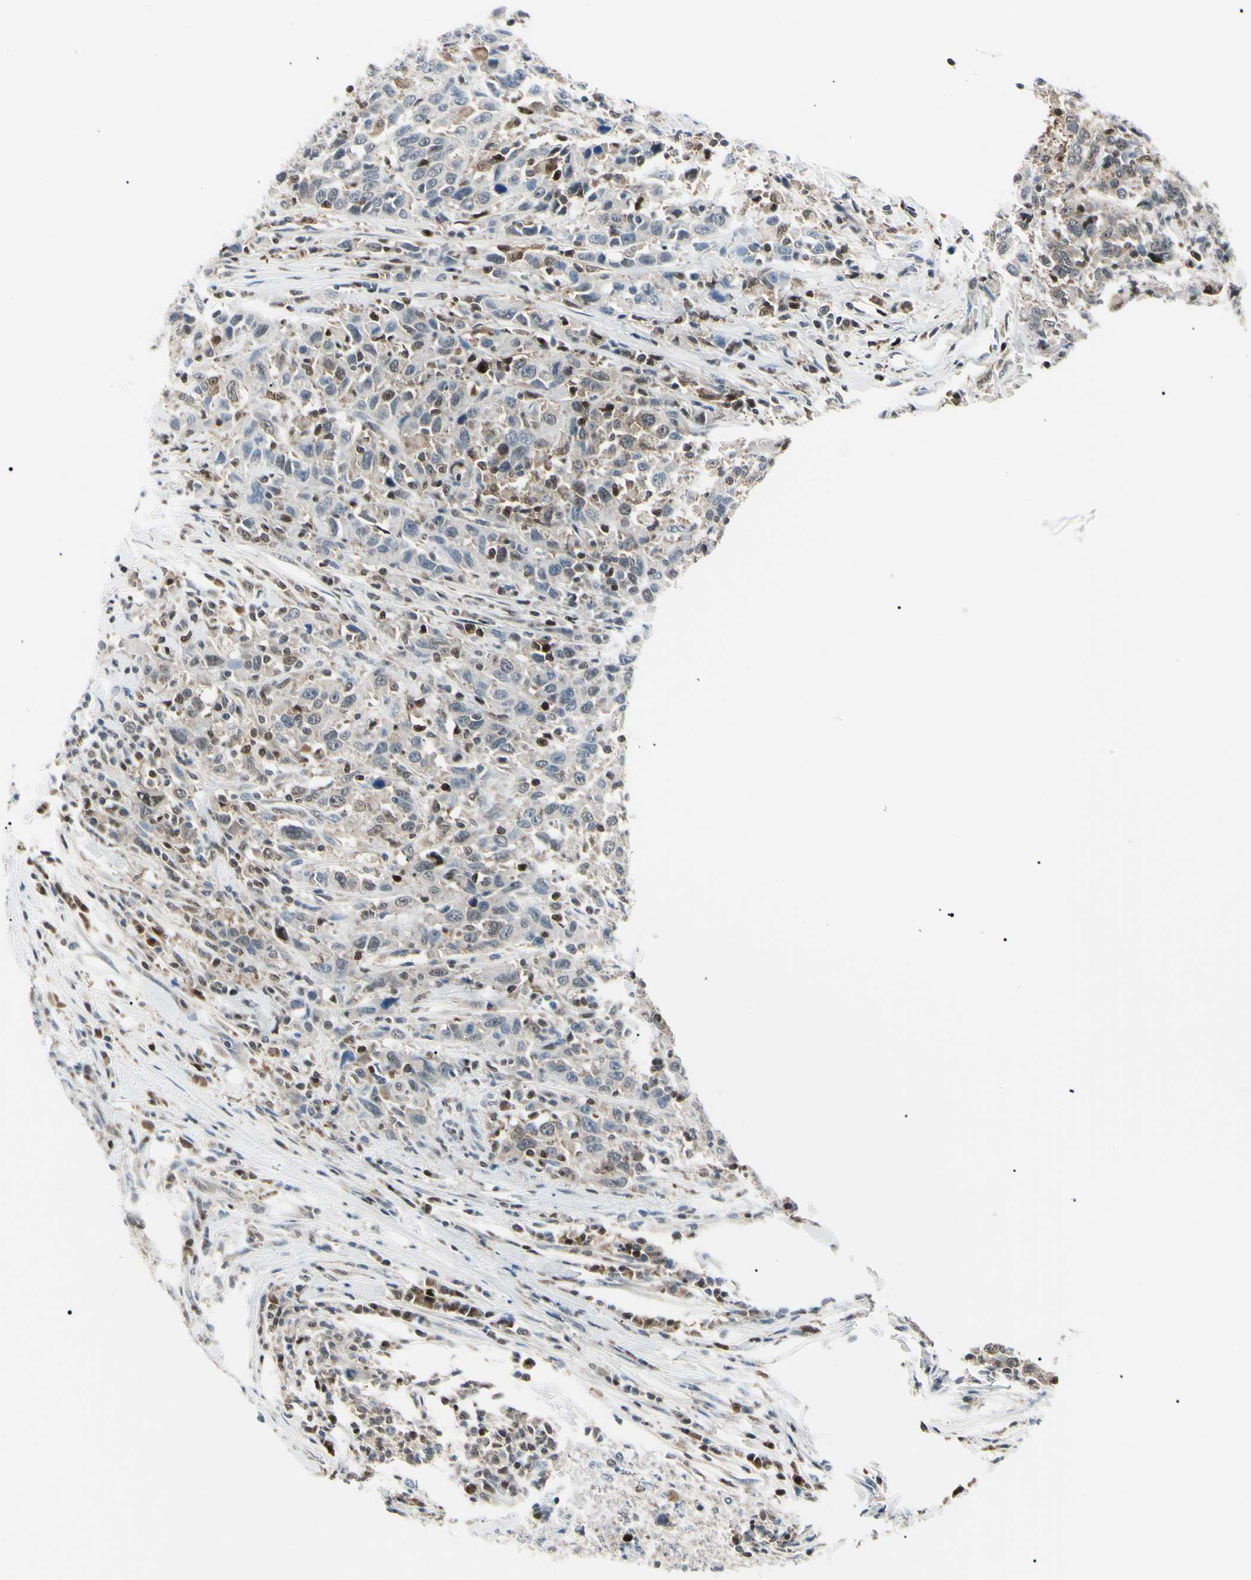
{"staining": {"intensity": "negative", "quantity": "none", "location": "none"}, "tissue": "urothelial cancer", "cell_type": "Tumor cells", "image_type": "cancer", "snomed": [{"axis": "morphology", "description": "Urothelial carcinoma, High grade"}, {"axis": "topography", "description": "Urinary bladder"}], "caption": "Tumor cells are negative for protein expression in human urothelial cancer.", "gene": "PGK1", "patient": {"sex": "male", "age": 61}}